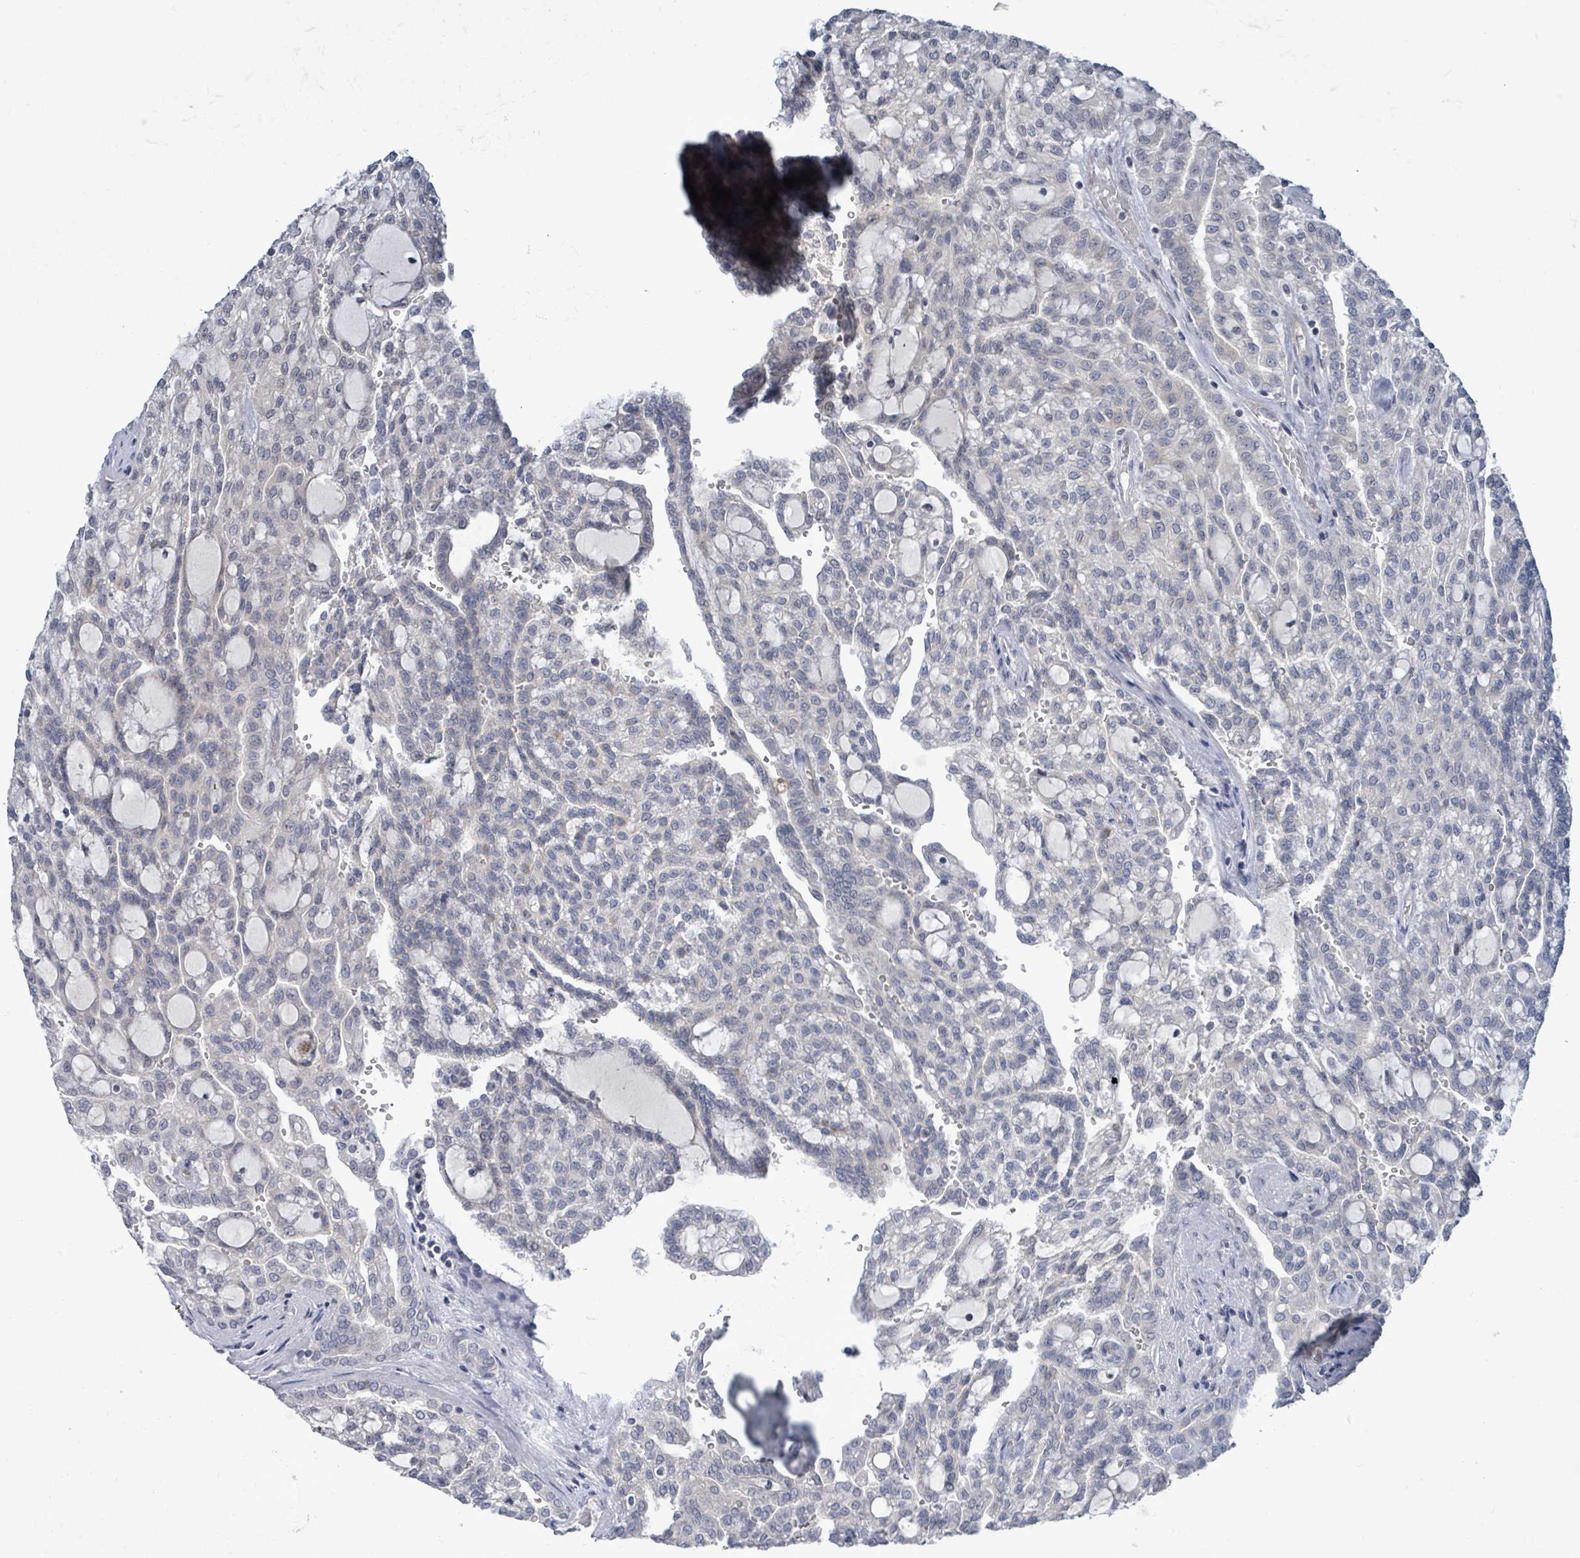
{"staining": {"intensity": "weak", "quantity": "<25%", "location": "cytoplasmic/membranous"}, "tissue": "renal cancer", "cell_type": "Tumor cells", "image_type": "cancer", "snomed": [{"axis": "morphology", "description": "Adenocarcinoma, NOS"}, {"axis": "topography", "description": "Kidney"}], "caption": "Immunohistochemistry (IHC) photomicrograph of neoplastic tissue: human adenocarcinoma (renal) stained with DAB (3,3'-diaminobenzidine) shows no significant protein expression in tumor cells. (Stains: DAB (3,3'-diaminobenzidine) IHC with hematoxylin counter stain, Microscopy: brightfield microscopy at high magnification).", "gene": "COQ10B", "patient": {"sex": "male", "age": 63}}